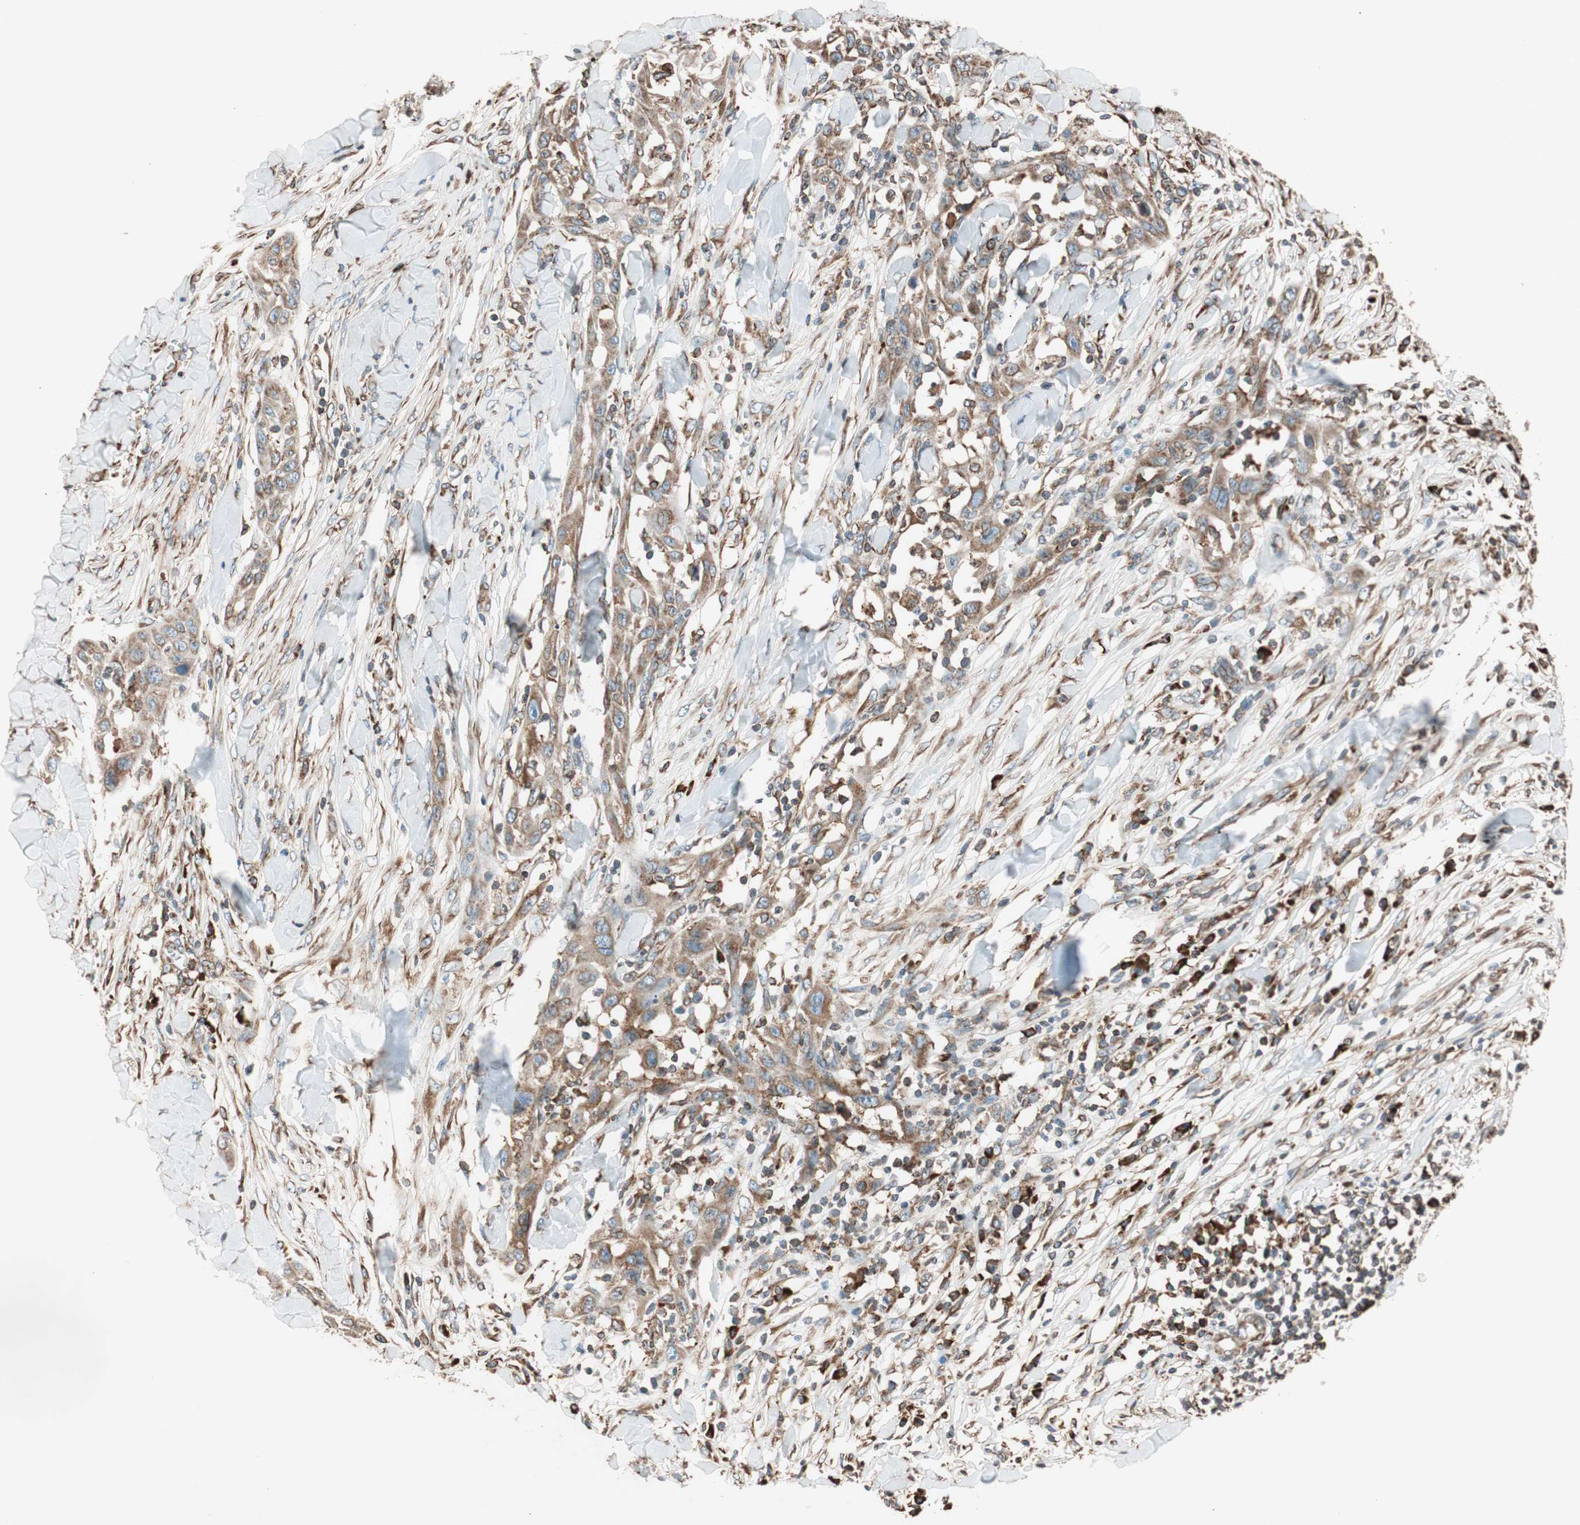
{"staining": {"intensity": "moderate", "quantity": ">75%", "location": "cytoplasmic/membranous"}, "tissue": "skin cancer", "cell_type": "Tumor cells", "image_type": "cancer", "snomed": [{"axis": "morphology", "description": "Squamous cell carcinoma, NOS"}, {"axis": "topography", "description": "Skin"}], "caption": "Protein analysis of skin cancer (squamous cell carcinoma) tissue displays moderate cytoplasmic/membranous expression in approximately >75% of tumor cells. The staining was performed using DAB (3,3'-diaminobenzidine), with brown indicating positive protein expression. Nuclei are stained blue with hematoxylin.", "gene": "PRKCSH", "patient": {"sex": "male", "age": 24}}